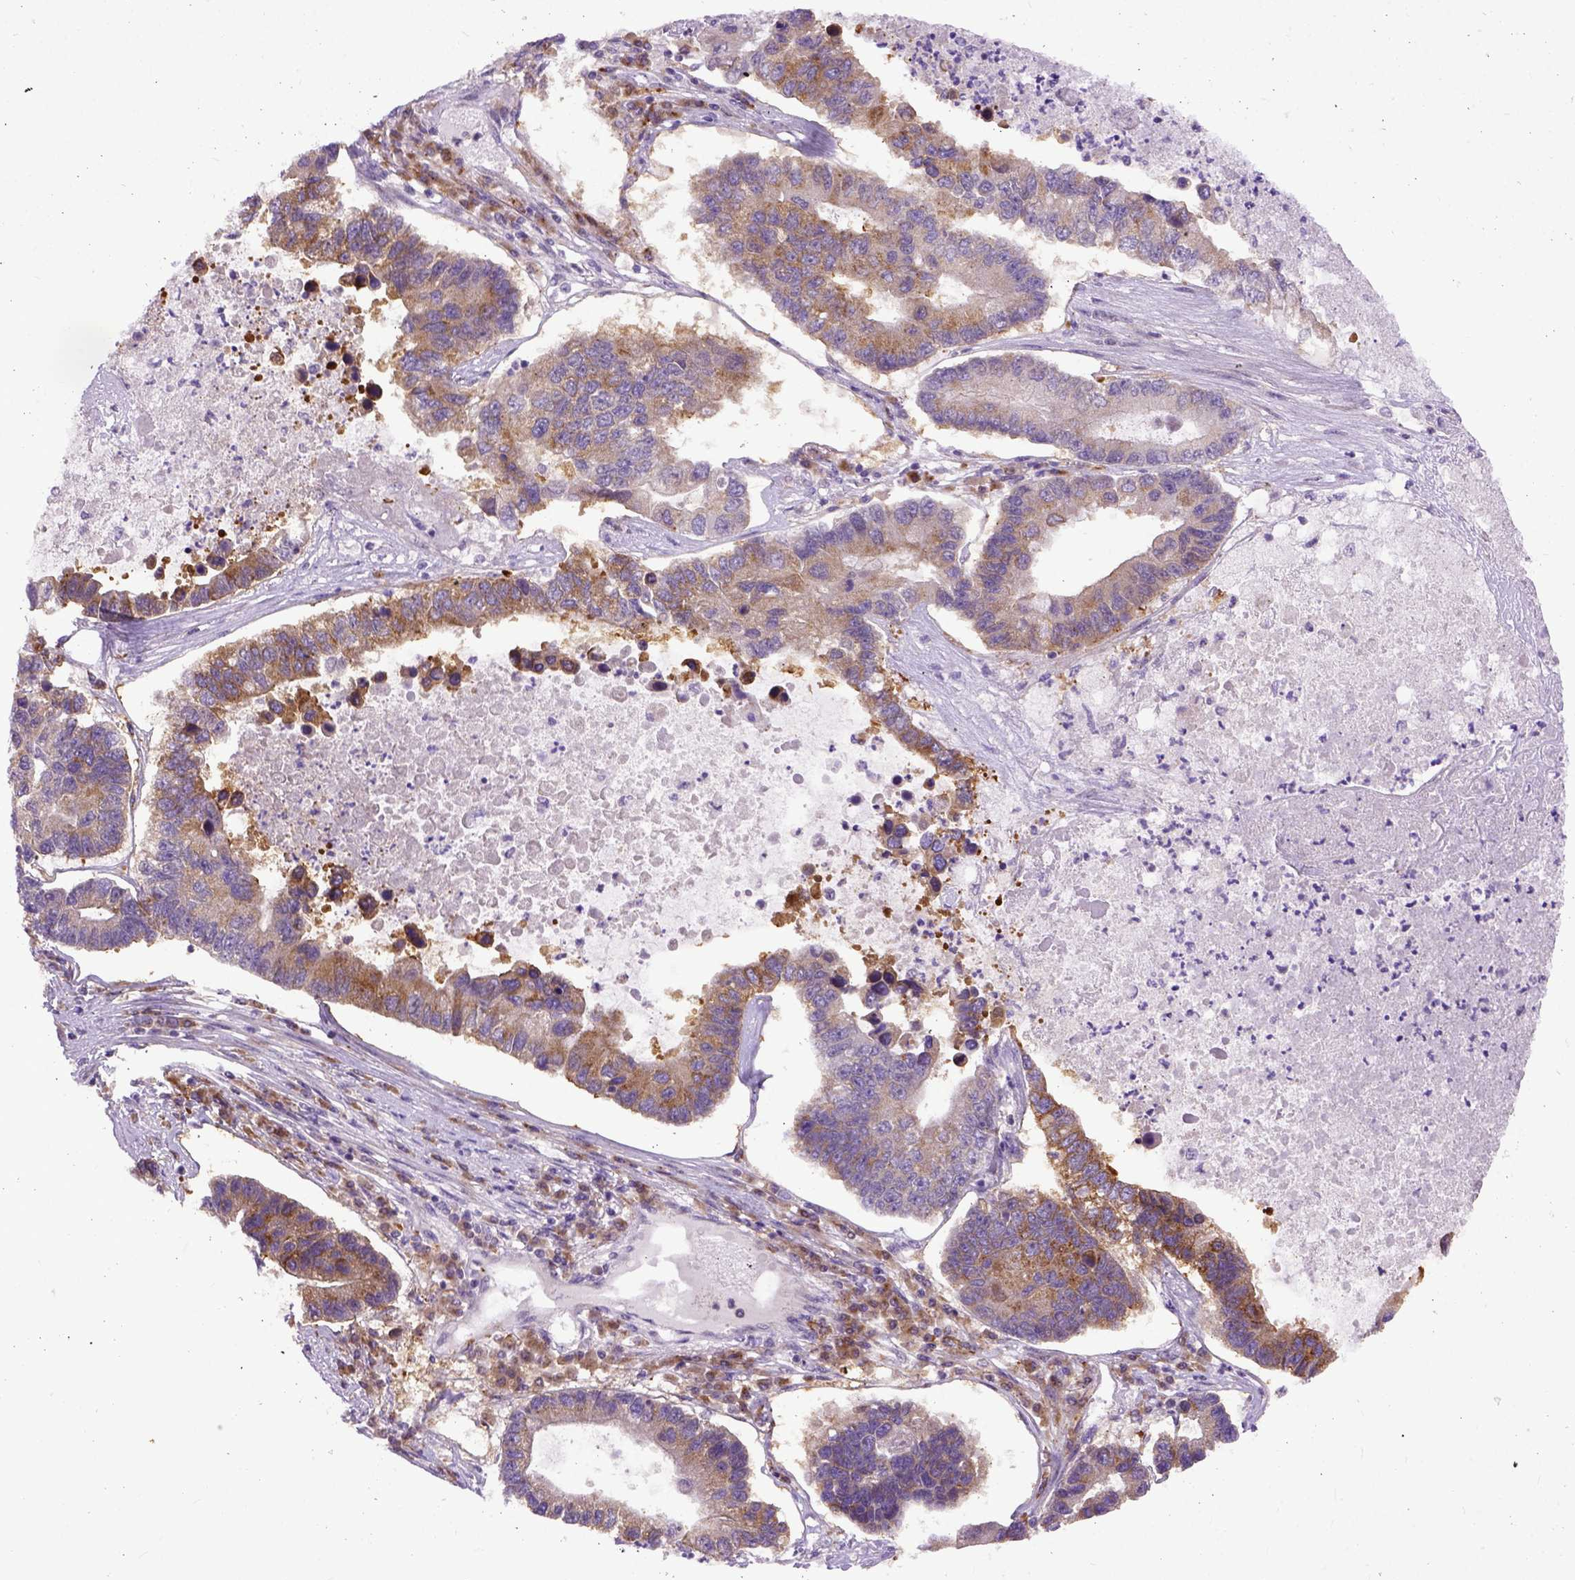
{"staining": {"intensity": "strong", "quantity": "<25%", "location": "cytoplasmic/membranous"}, "tissue": "lung cancer", "cell_type": "Tumor cells", "image_type": "cancer", "snomed": [{"axis": "morphology", "description": "Adenocarcinoma, NOS"}, {"axis": "topography", "description": "Bronchus"}, {"axis": "topography", "description": "Lung"}], "caption": "Strong cytoplasmic/membranous expression is appreciated in about <25% of tumor cells in adenocarcinoma (lung). The protein of interest is stained brown, and the nuclei are stained in blue (DAB (3,3'-diaminobenzidine) IHC with brightfield microscopy, high magnification).", "gene": "CPNE1", "patient": {"sex": "female", "age": 51}}